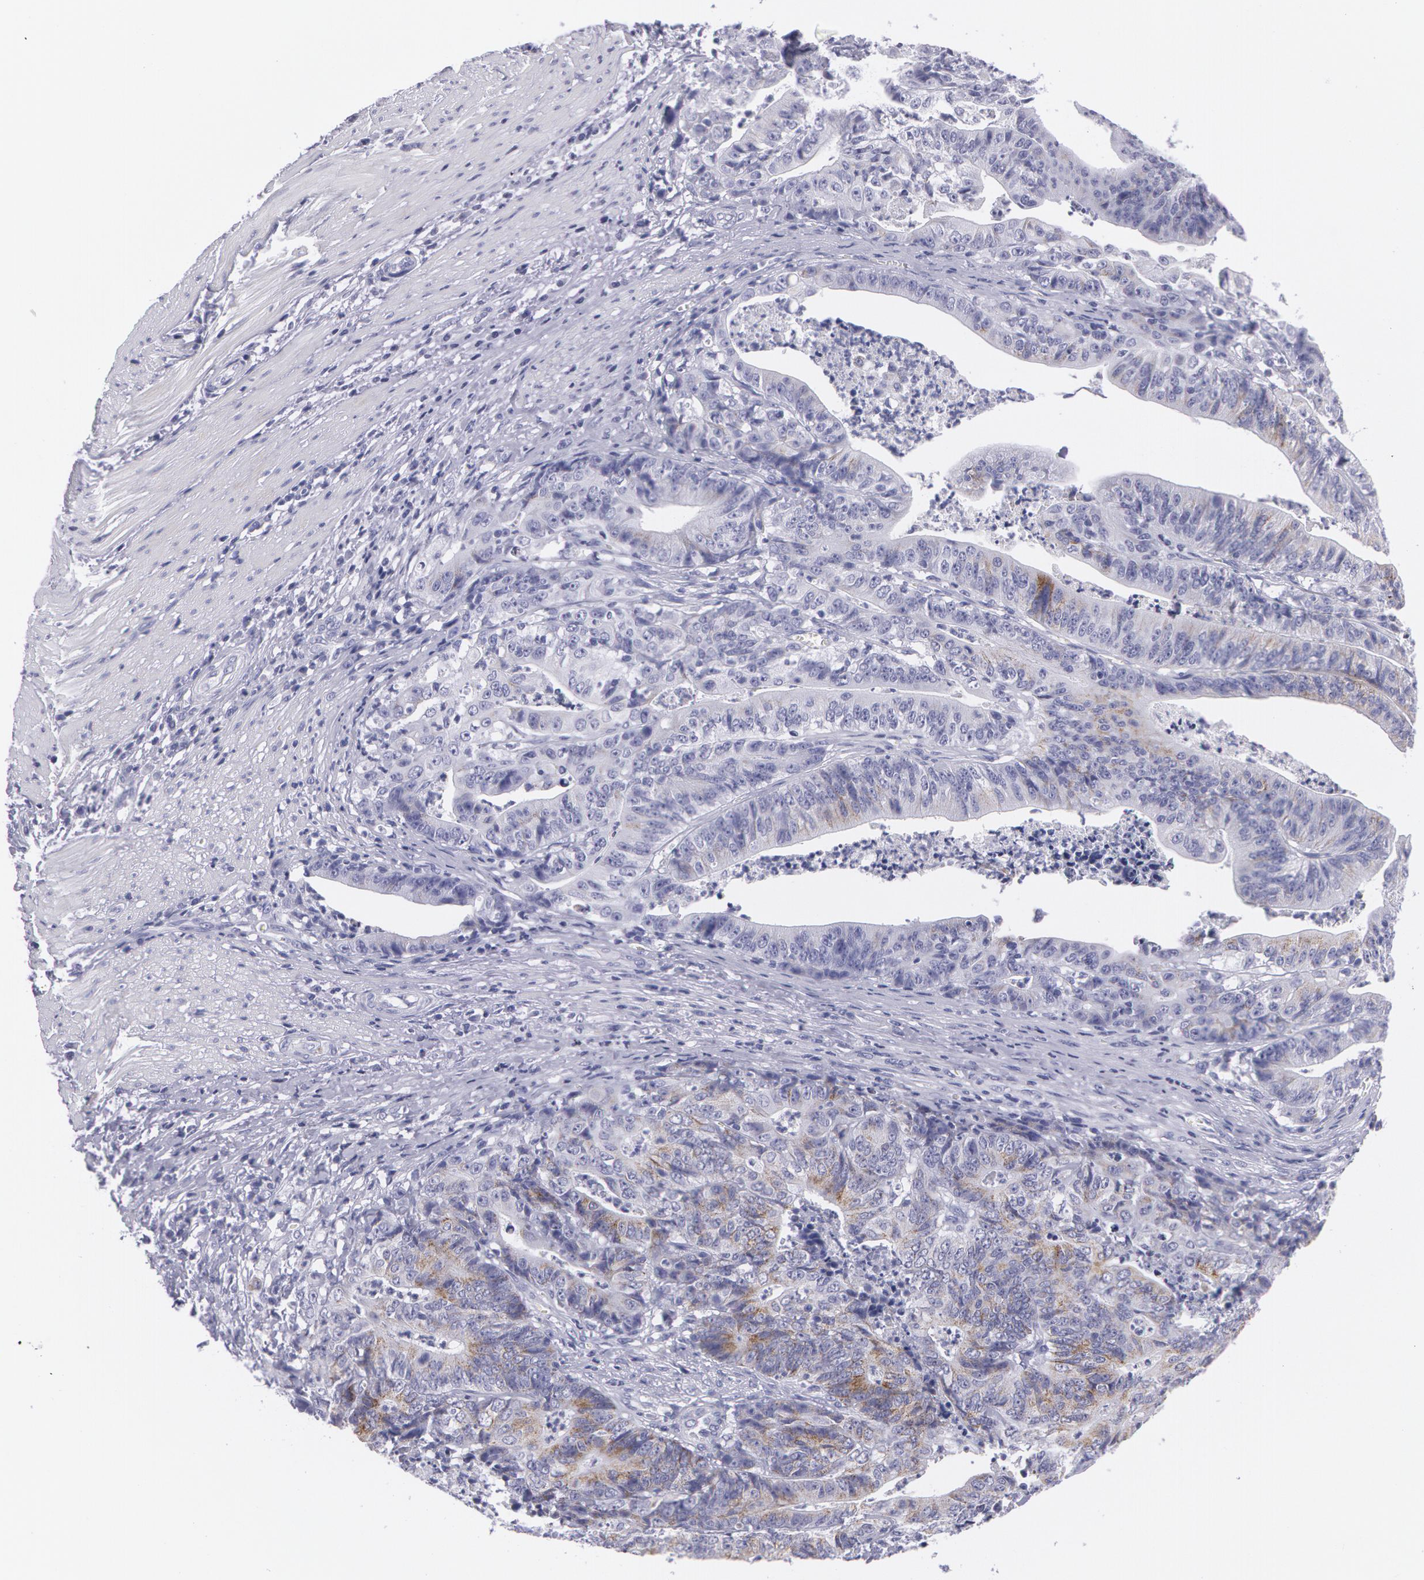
{"staining": {"intensity": "negative", "quantity": "none", "location": "none"}, "tissue": "stomach cancer", "cell_type": "Tumor cells", "image_type": "cancer", "snomed": [{"axis": "morphology", "description": "Adenocarcinoma, NOS"}, {"axis": "topography", "description": "Stomach, lower"}], "caption": "This is an IHC histopathology image of human stomach adenocarcinoma. There is no positivity in tumor cells.", "gene": "AMACR", "patient": {"sex": "female", "age": 86}}